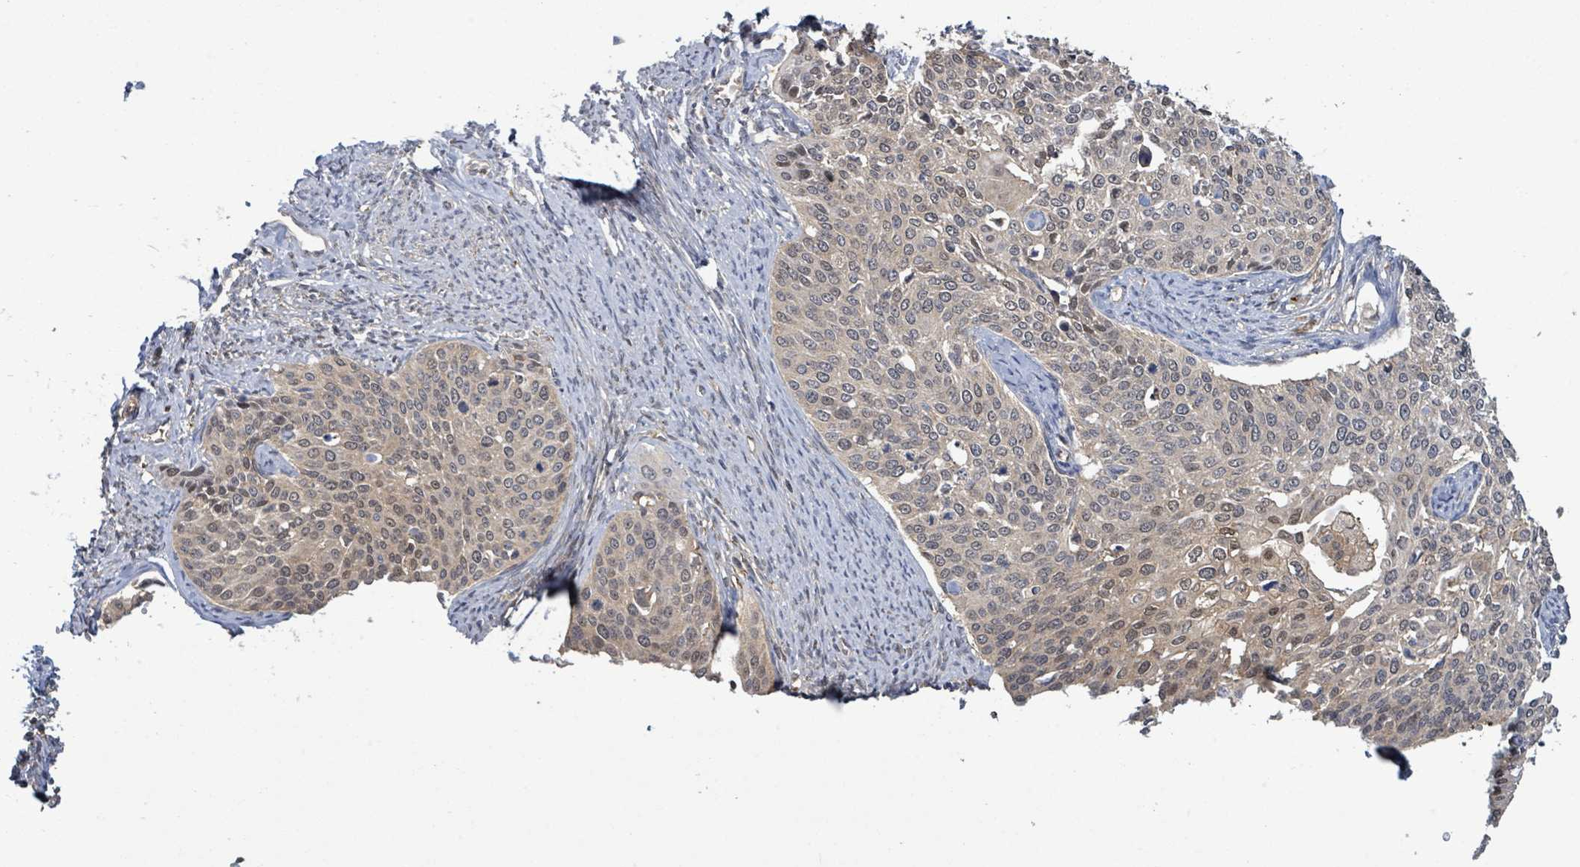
{"staining": {"intensity": "negative", "quantity": "none", "location": "none"}, "tissue": "cervical cancer", "cell_type": "Tumor cells", "image_type": "cancer", "snomed": [{"axis": "morphology", "description": "Squamous cell carcinoma, NOS"}, {"axis": "topography", "description": "Cervix"}], "caption": "Immunohistochemistry (IHC) photomicrograph of neoplastic tissue: human cervical cancer stained with DAB displays no significant protein positivity in tumor cells.", "gene": "PGAM1", "patient": {"sex": "female", "age": 44}}